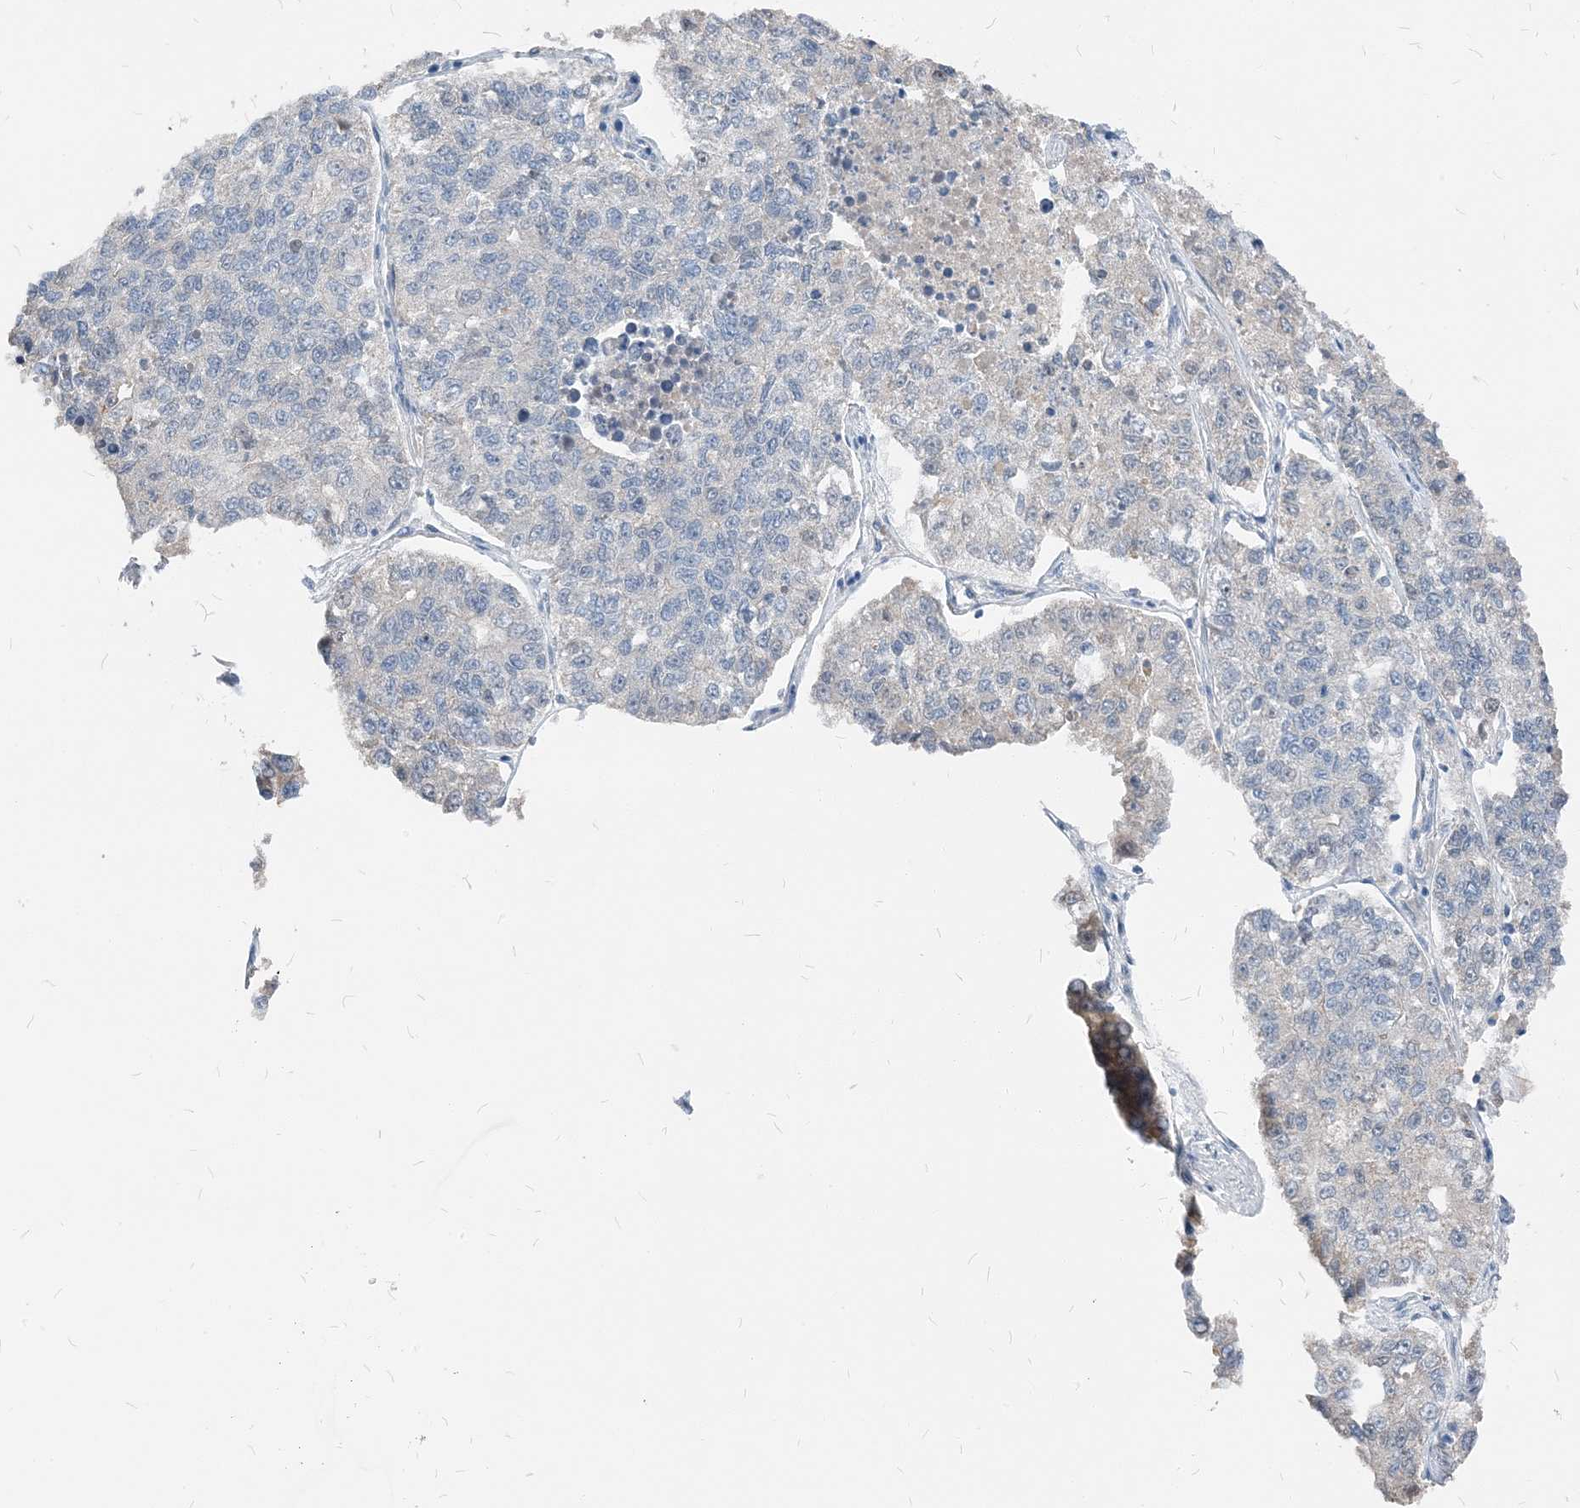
{"staining": {"intensity": "negative", "quantity": "none", "location": "none"}, "tissue": "lung cancer", "cell_type": "Tumor cells", "image_type": "cancer", "snomed": [{"axis": "morphology", "description": "Adenocarcinoma, NOS"}, {"axis": "topography", "description": "Lung"}], "caption": "This photomicrograph is of lung cancer stained with immunohistochemistry (IHC) to label a protein in brown with the nuclei are counter-stained blue. There is no expression in tumor cells.", "gene": "NCOA7", "patient": {"sex": "male", "age": 49}}